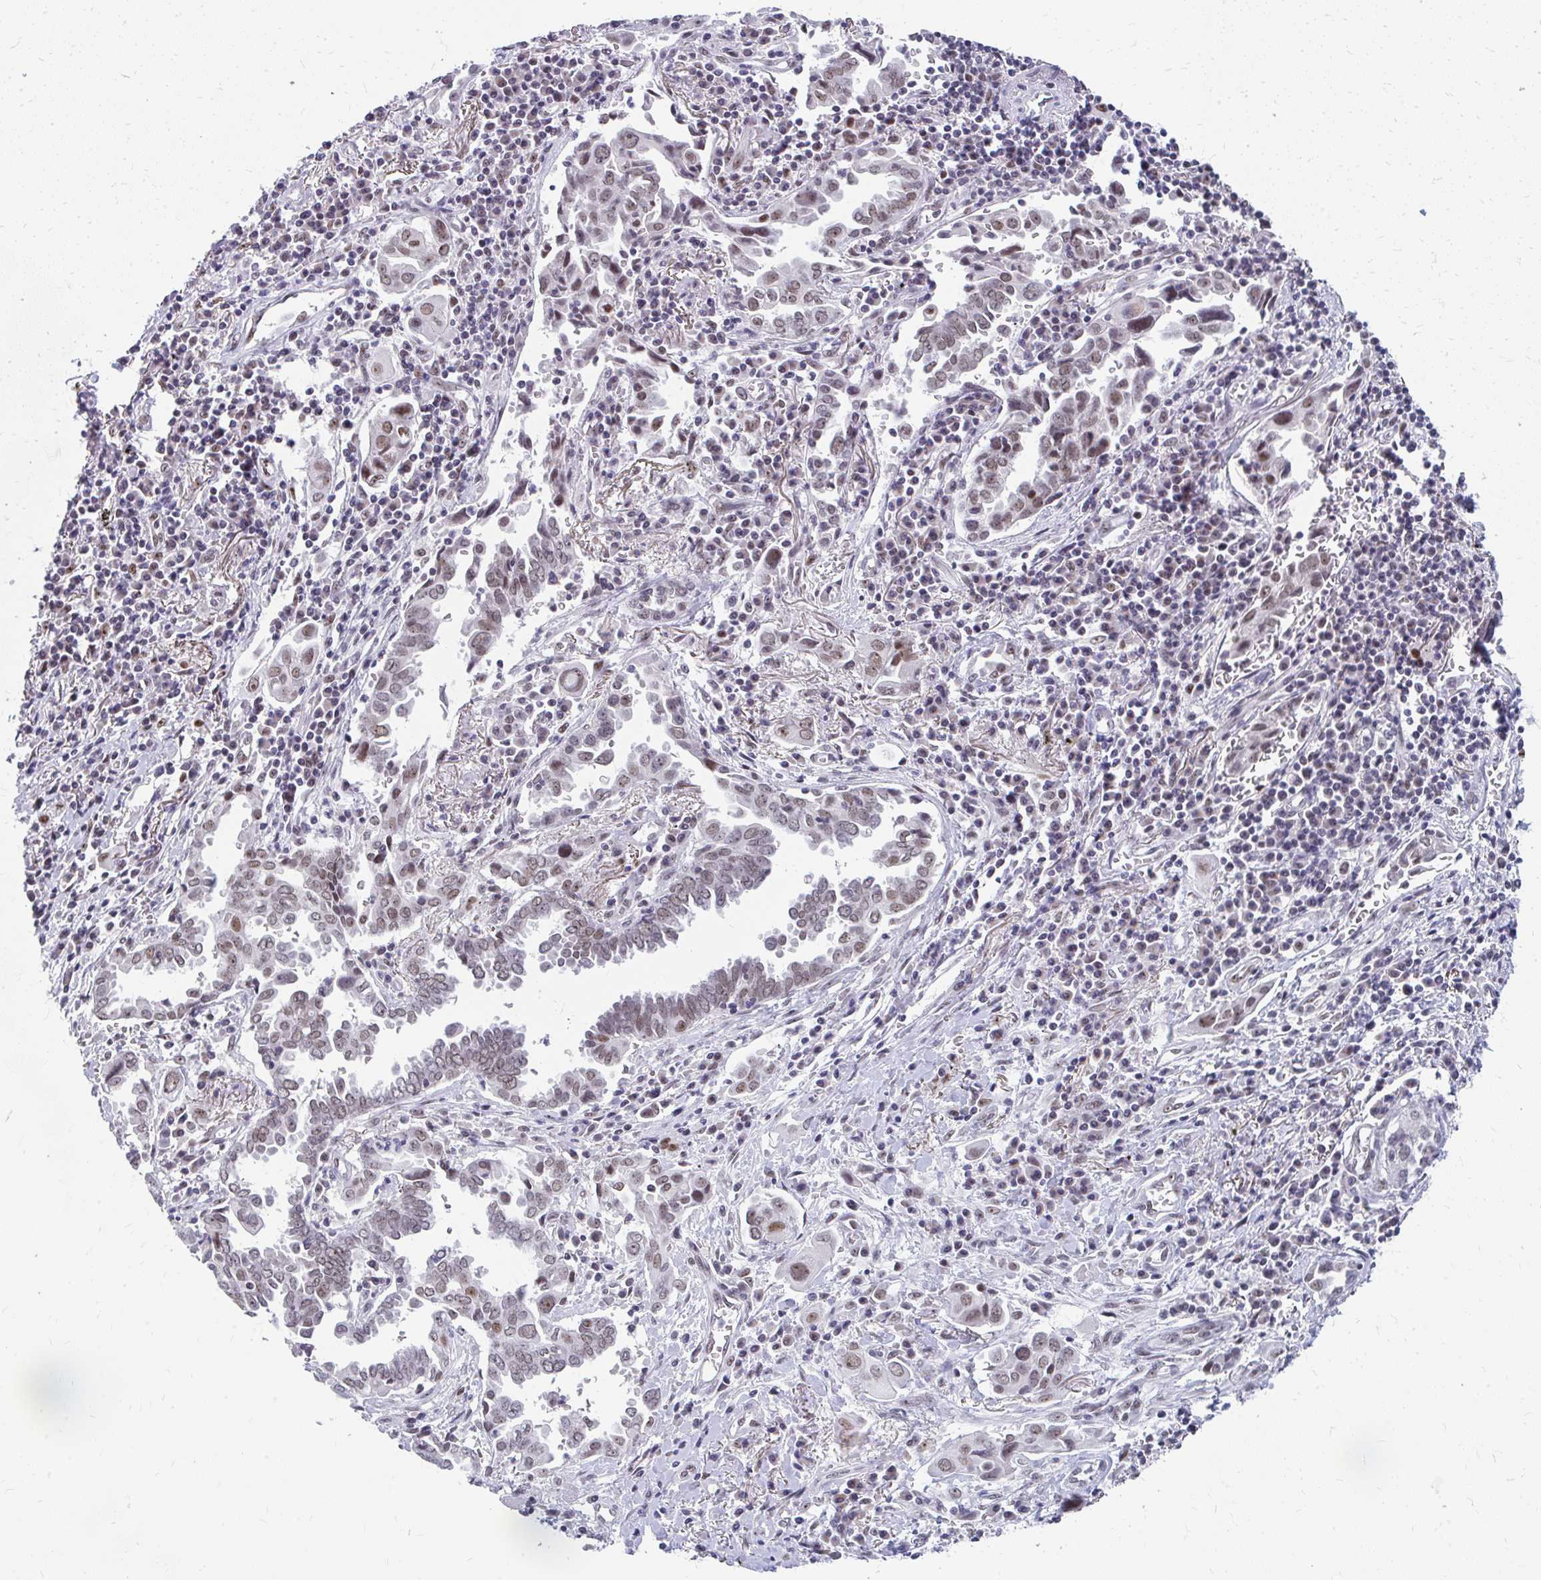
{"staining": {"intensity": "moderate", "quantity": ">75%", "location": "nuclear"}, "tissue": "lung cancer", "cell_type": "Tumor cells", "image_type": "cancer", "snomed": [{"axis": "morphology", "description": "Adenocarcinoma, NOS"}, {"axis": "topography", "description": "Lung"}], "caption": "Approximately >75% of tumor cells in human adenocarcinoma (lung) exhibit moderate nuclear protein expression as visualized by brown immunohistochemical staining.", "gene": "GTF2H1", "patient": {"sex": "male", "age": 76}}